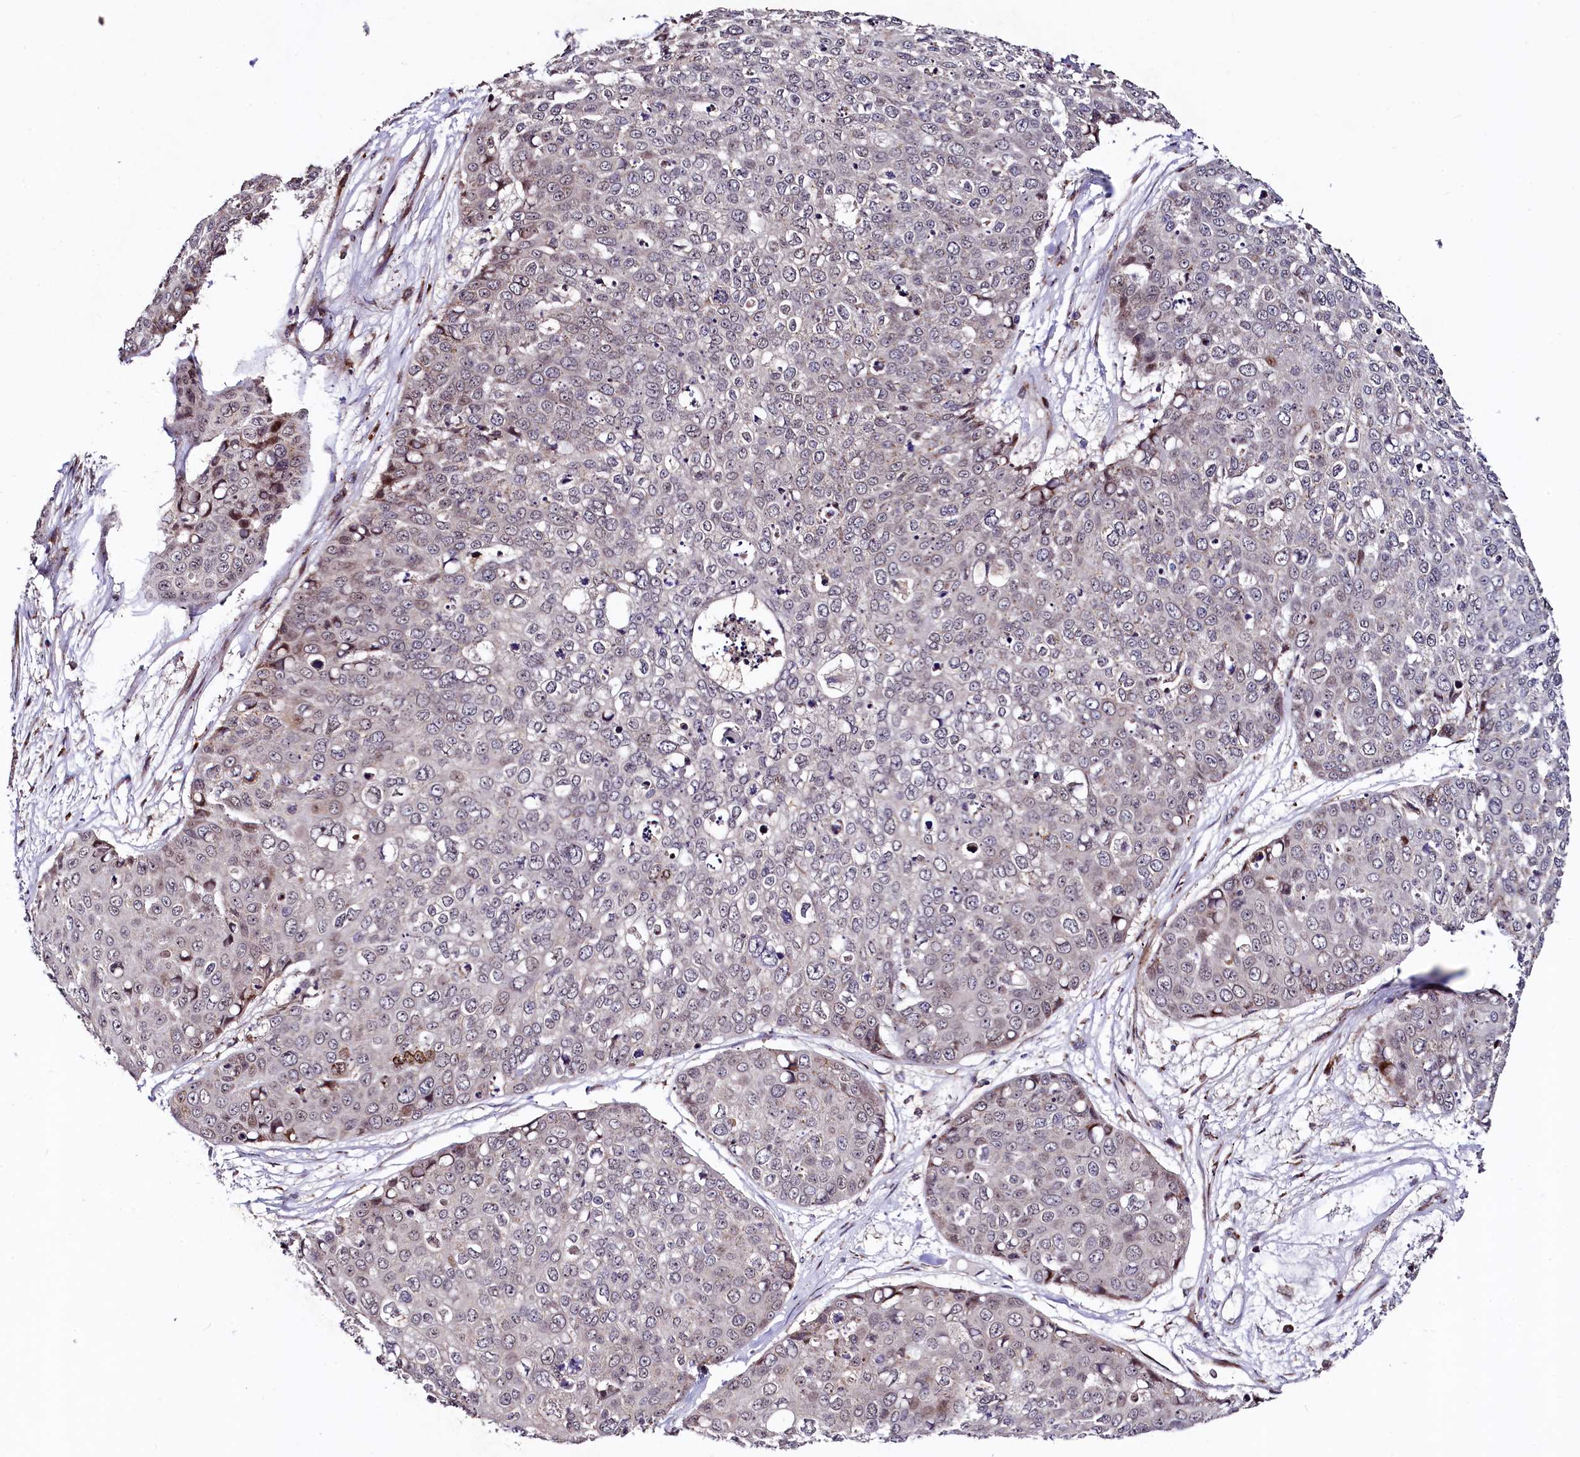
{"staining": {"intensity": "moderate", "quantity": "25%-75%", "location": "cytoplasmic/membranous,nuclear"}, "tissue": "skin cancer", "cell_type": "Tumor cells", "image_type": "cancer", "snomed": [{"axis": "morphology", "description": "Squamous cell carcinoma, NOS"}, {"axis": "topography", "description": "Skin"}], "caption": "About 25%-75% of tumor cells in human squamous cell carcinoma (skin) reveal moderate cytoplasmic/membranous and nuclear protein staining as visualized by brown immunohistochemical staining.", "gene": "C5orf15", "patient": {"sex": "female", "age": 44}}